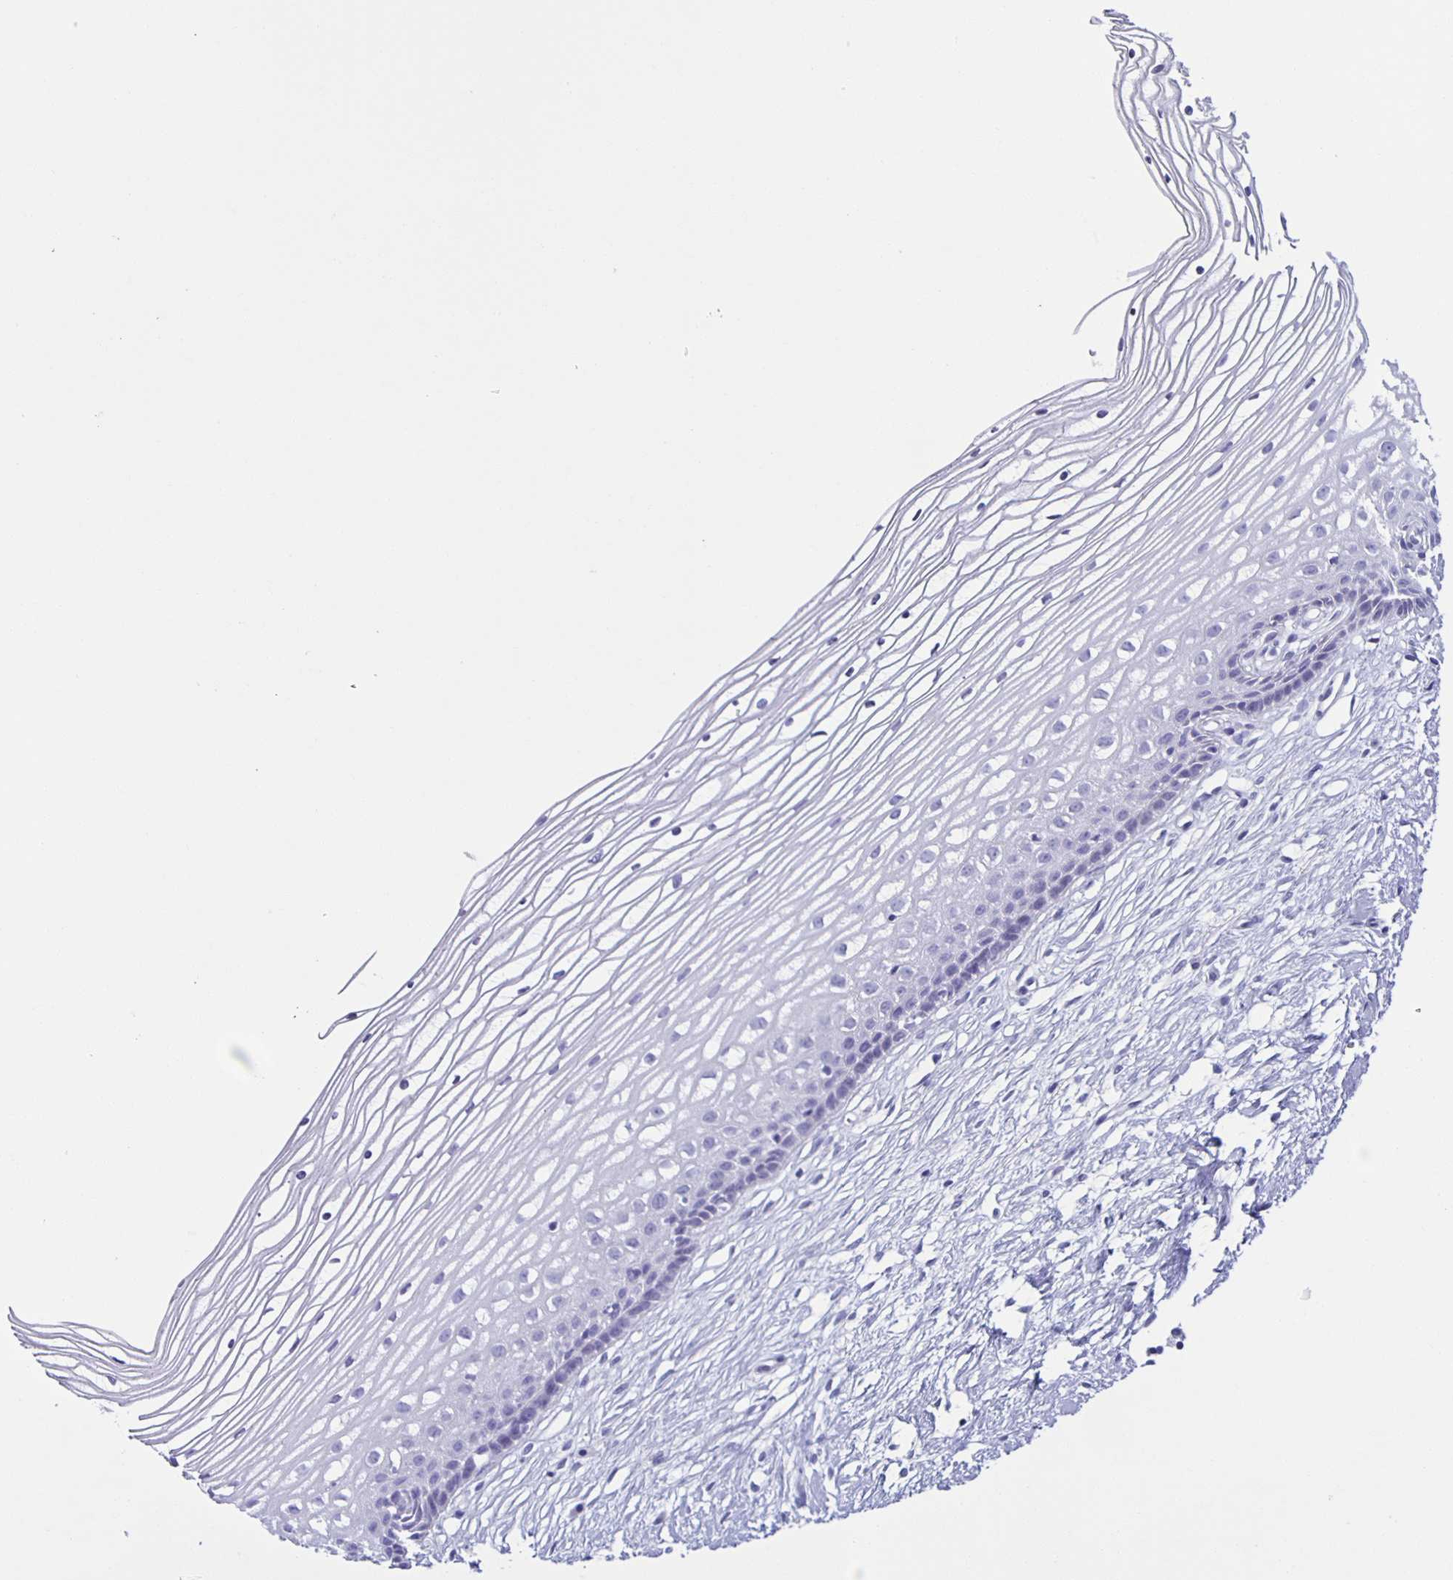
{"staining": {"intensity": "negative", "quantity": "none", "location": "none"}, "tissue": "cervix", "cell_type": "Glandular cells", "image_type": "normal", "snomed": [{"axis": "morphology", "description": "Normal tissue, NOS"}, {"axis": "topography", "description": "Cervix"}], "caption": "Immunohistochemistry (IHC) photomicrograph of benign human cervix stained for a protein (brown), which exhibits no positivity in glandular cells. (Immunohistochemistry (IHC), brightfield microscopy, high magnification).", "gene": "AQP6", "patient": {"sex": "female", "age": 40}}